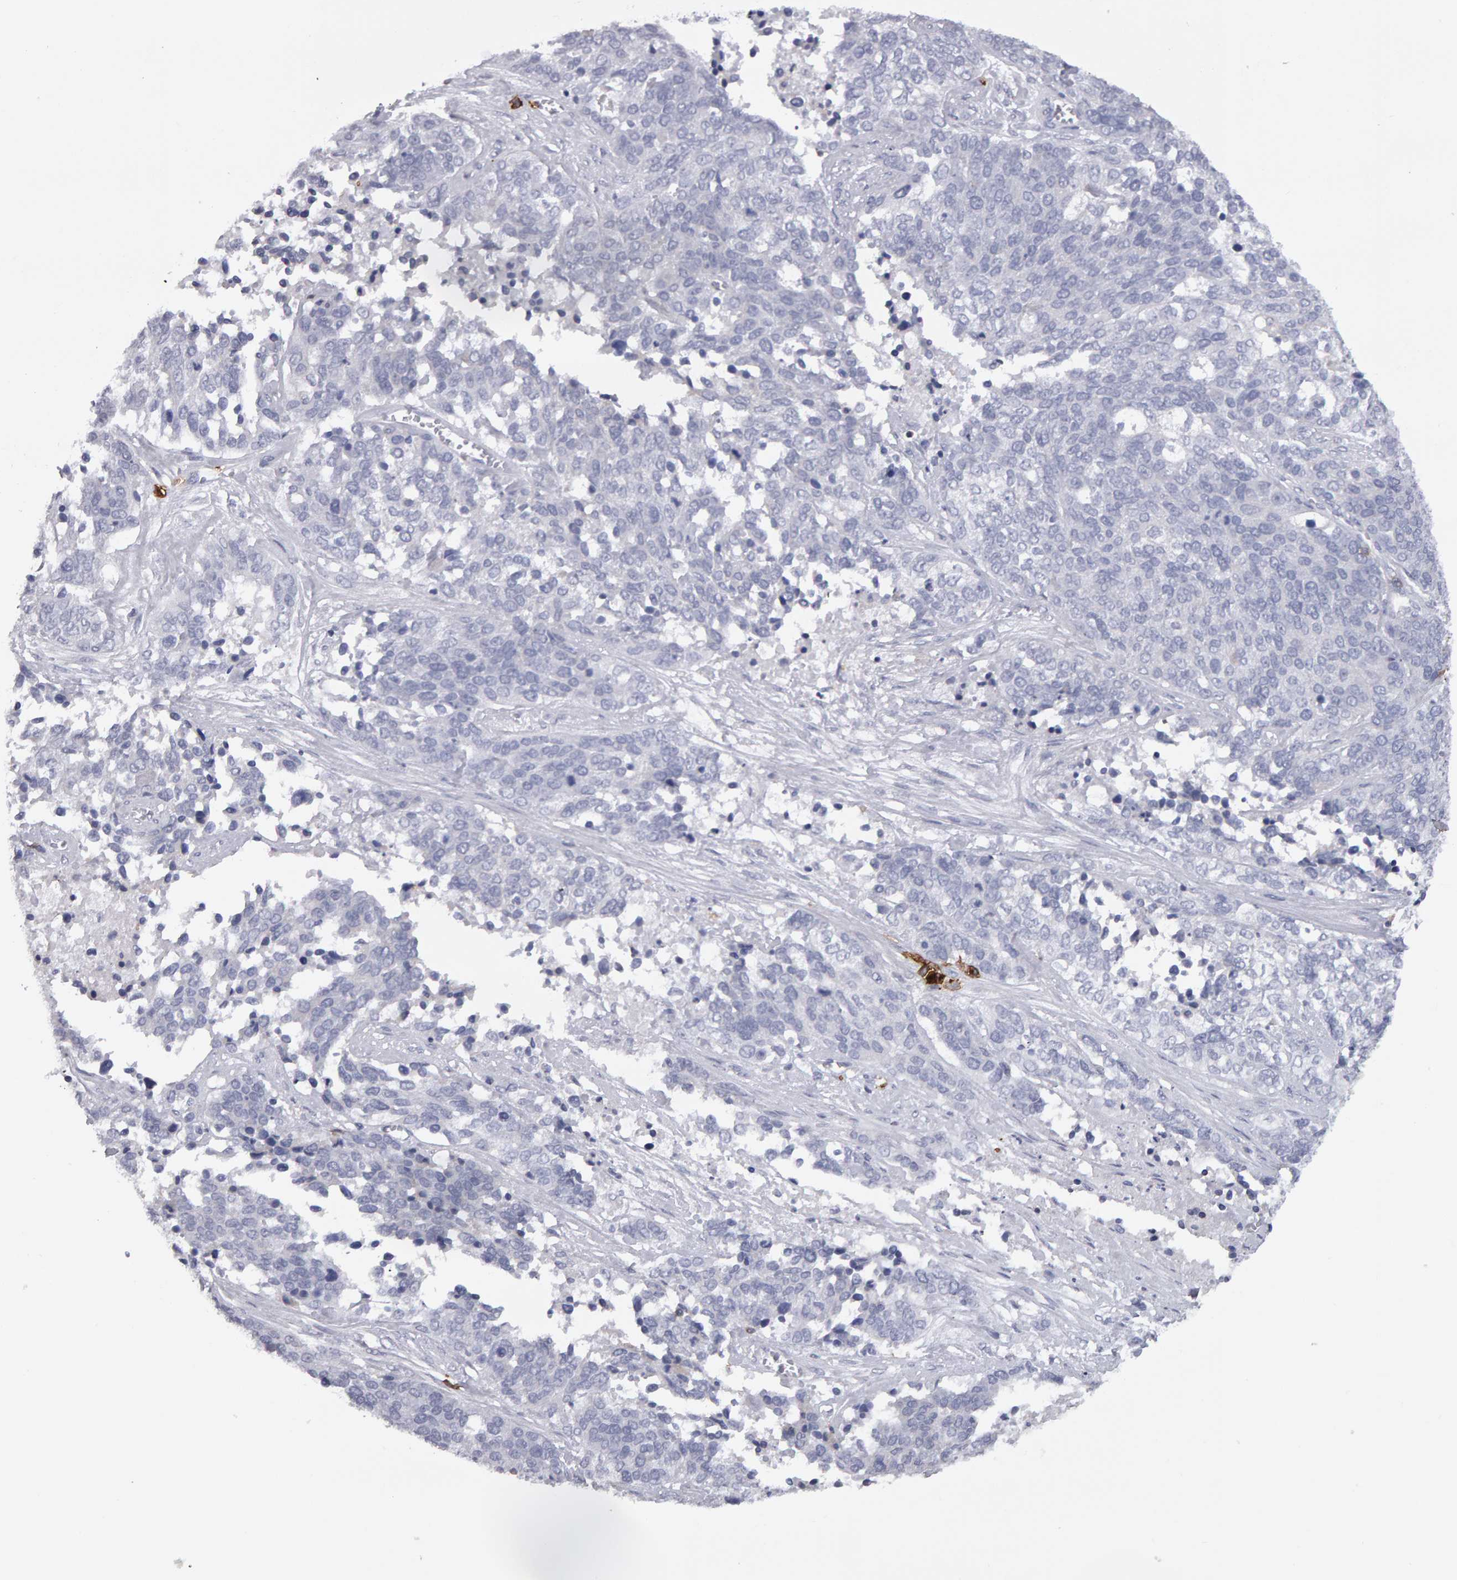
{"staining": {"intensity": "negative", "quantity": "none", "location": "none"}, "tissue": "ovarian cancer", "cell_type": "Tumor cells", "image_type": "cancer", "snomed": [{"axis": "morphology", "description": "Cystadenocarcinoma, serous, NOS"}, {"axis": "topography", "description": "Ovary"}], "caption": "High power microscopy histopathology image of an immunohistochemistry (IHC) micrograph of serous cystadenocarcinoma (ovarian), revealing no significant staining in tumor cells. Nuclei are stained in blue.", "gene": "CD38", "patient": {"sex": "female", "age": 44}}